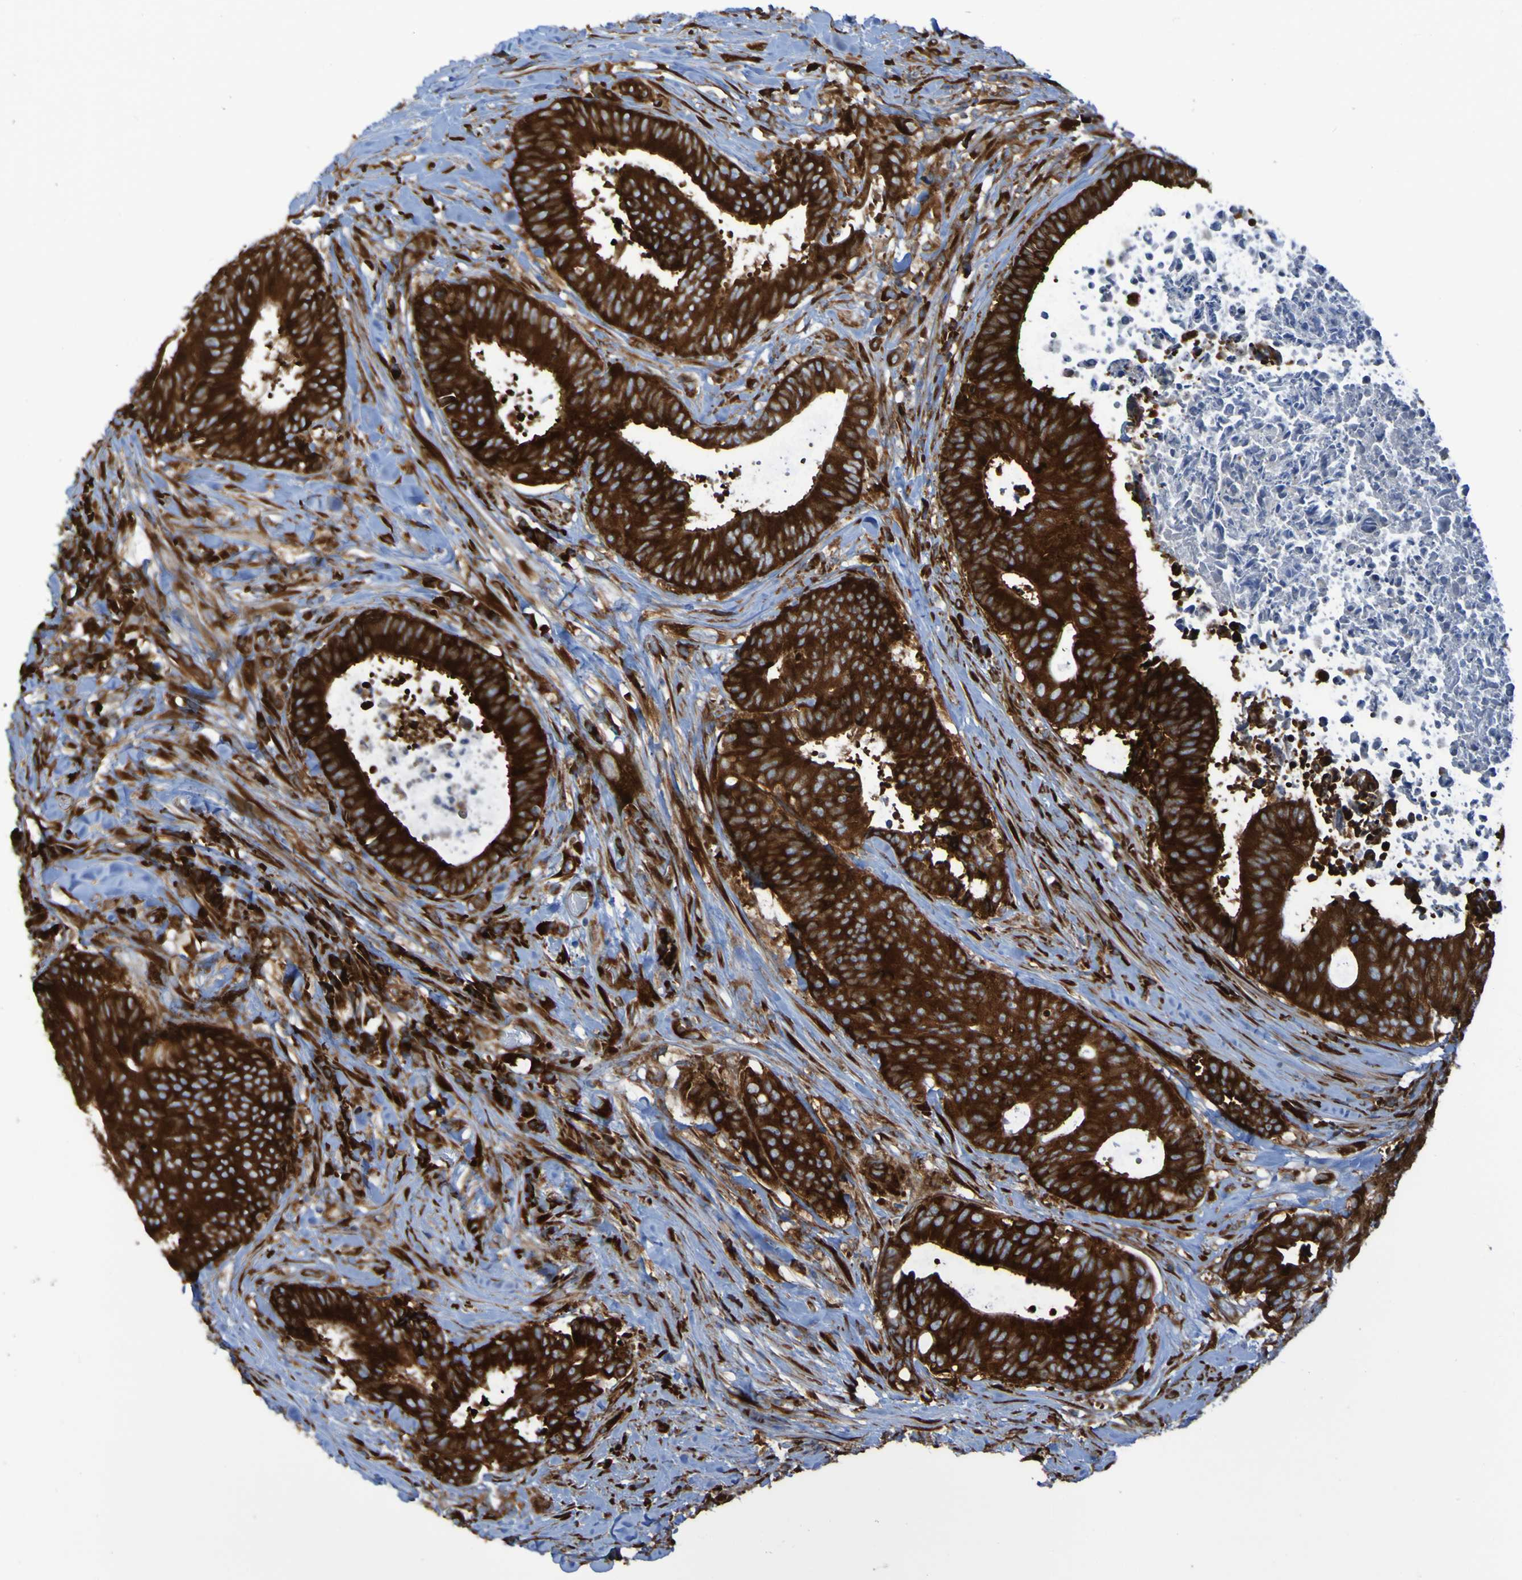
{"staining": {"intensity": "strong", "quantity": ">75%", "location": "cytoplasmic/membranous"}, "tissue": "colorectal cancer", "cell_type": "Tumor cells", "image_type": "cancer", "snomed": [{"axis": "morphology", "description": "Adenocarcinoma, NOS"}, {"axis": "topography", "description": "Rectum"}], "caption": "Immunohistochemistry (IHC) (DAB (3,3'-diaminobenzidine)) staining of colorectal adenocarcinoma reveals strong cytoplasmic/membranous protein staining in approximately >75% of tumor cells.", "gene": "RPL10", "patient": {"sex": "male", "age": 72}}